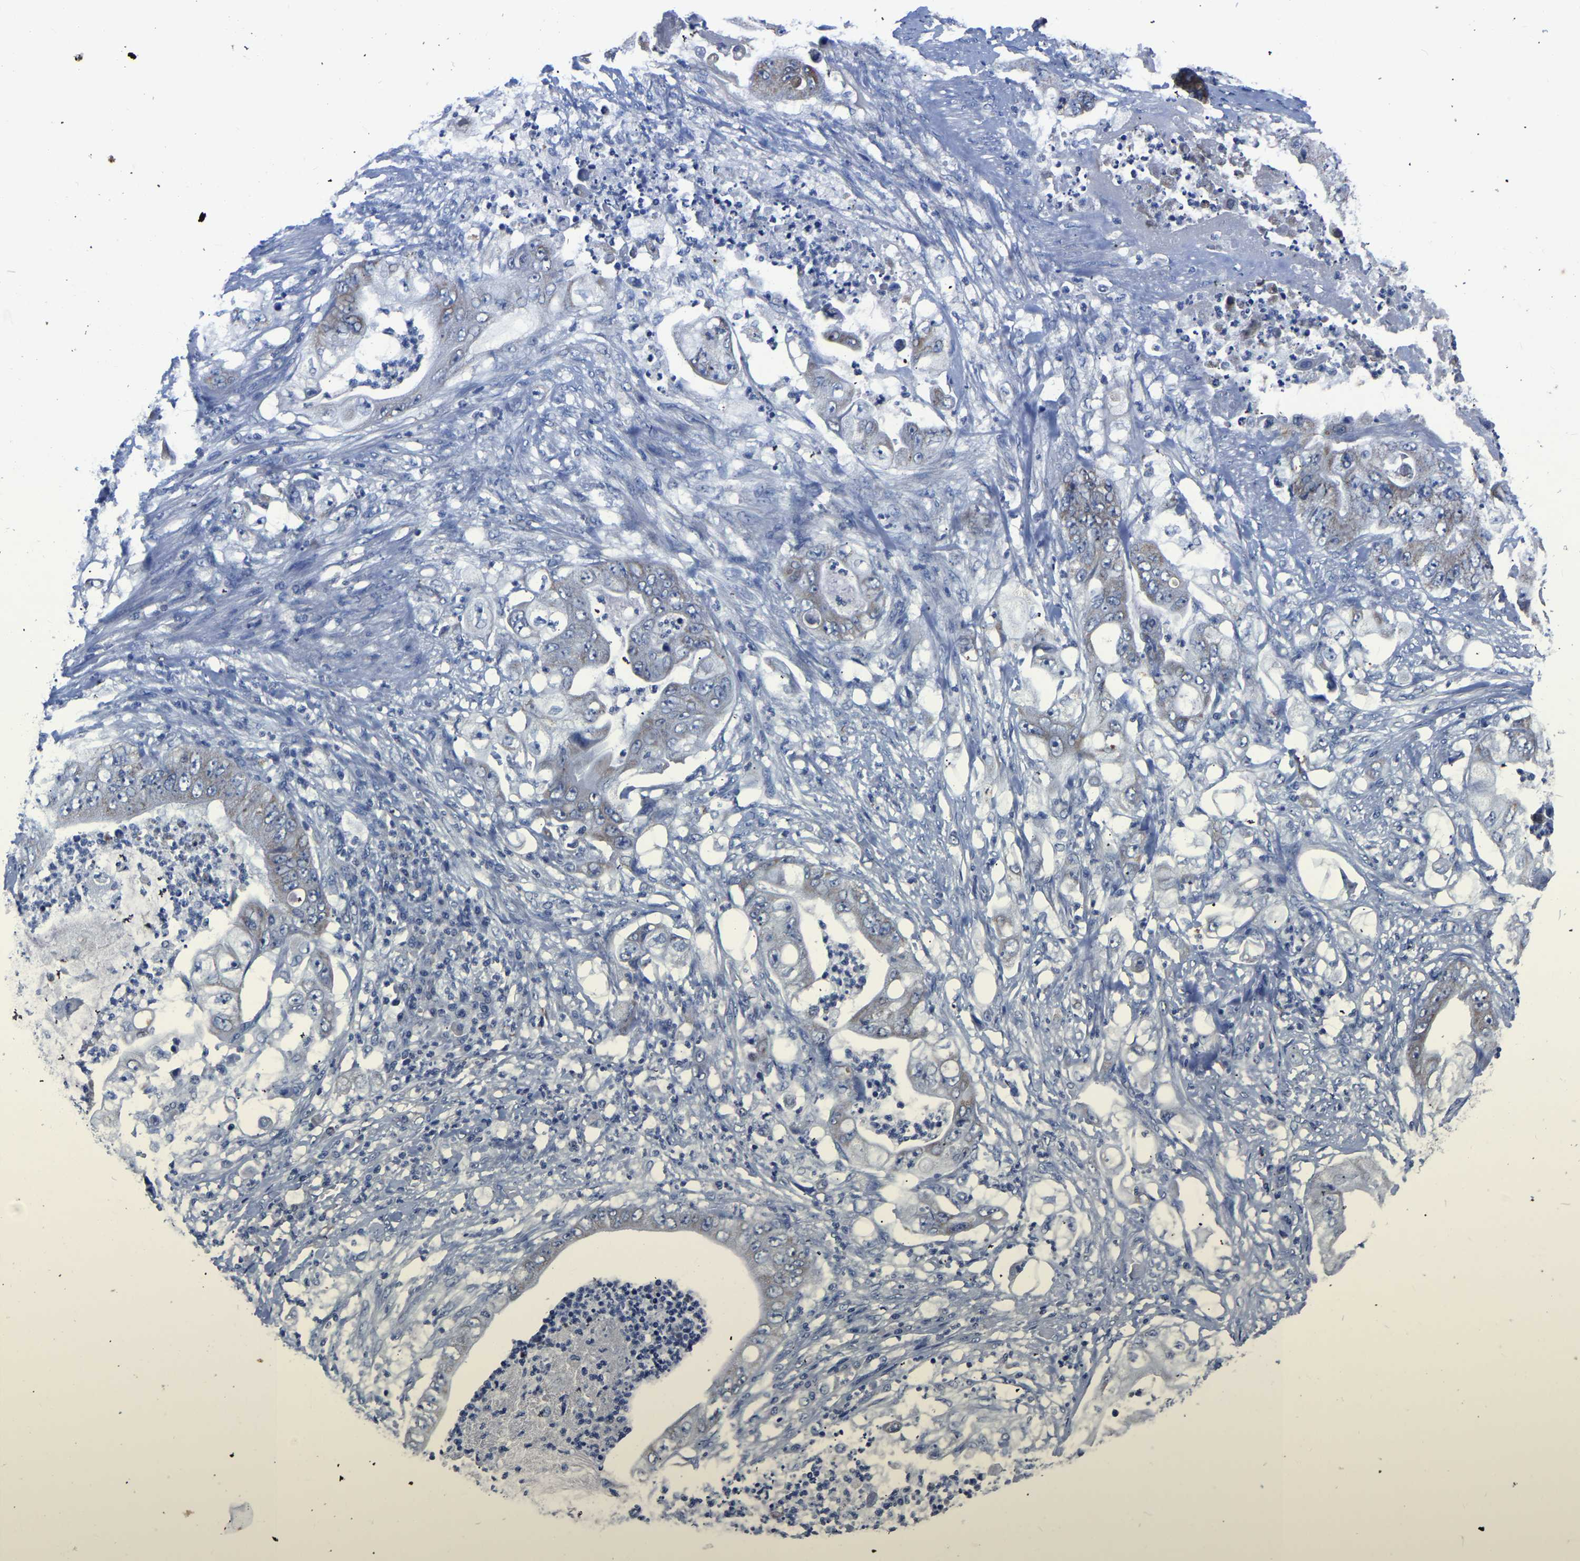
{"staining": {"intensity": "weak", "quantity": "<25%", "location": "cytoplasmic/membranous"}, "tissue": "stomach cancer", "cell_type": "Tumor cells", "image_type": "cancer", "snomed": [{"axis": "morphology", "description": "Adenocarcinoma, NOS"}, {"axis": "topography", "description": "Stomach"}], "caption": "Micrograph shows no protein expression in tumor cells of stomach adenocarcinoma tissue.", "gene": "FGD5", "patient": {"sex": "female", "age": 73}}